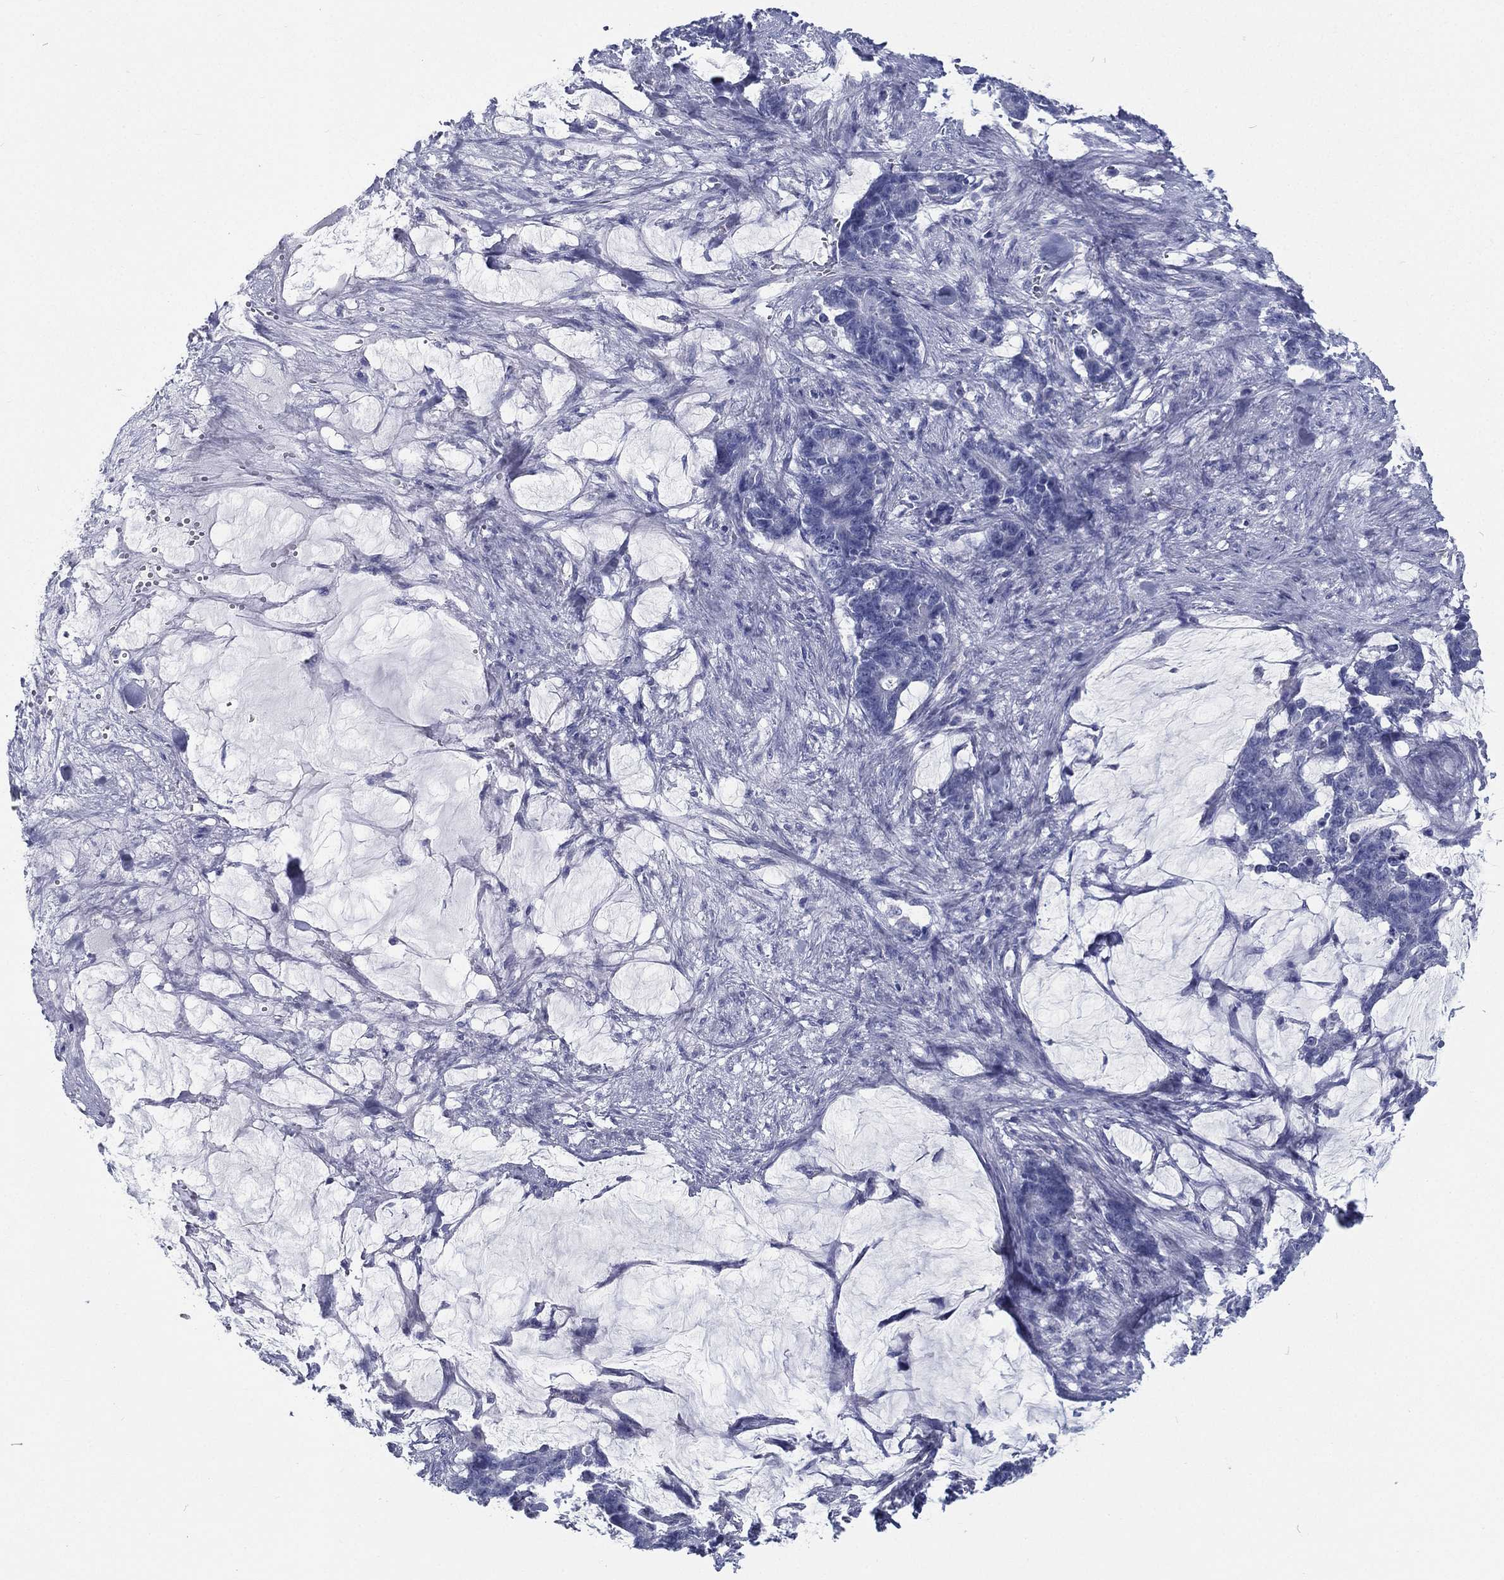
{"staining": {"intensity": "negative", "quantity": "none", "location": "none"}, "tissue": "stomach cancer", "cell_type": "Tumor cells", "image_type": "cancer", "snomed": [{"axis": "morphology", "description": "Normal tissue, NOS"}, {"axis": "morphology", "description": "Adenocarcinoma, NOS"}, {"axis": "topography", "description": "Stomach"}], "caption": "Immunohistochemistry (IHC) of stomach cancer (adenocarcinoma) demonstrates no expression in tumor cells.", "gene": "RSPH4A", "patient": {"sex": "female", "age": 64}}